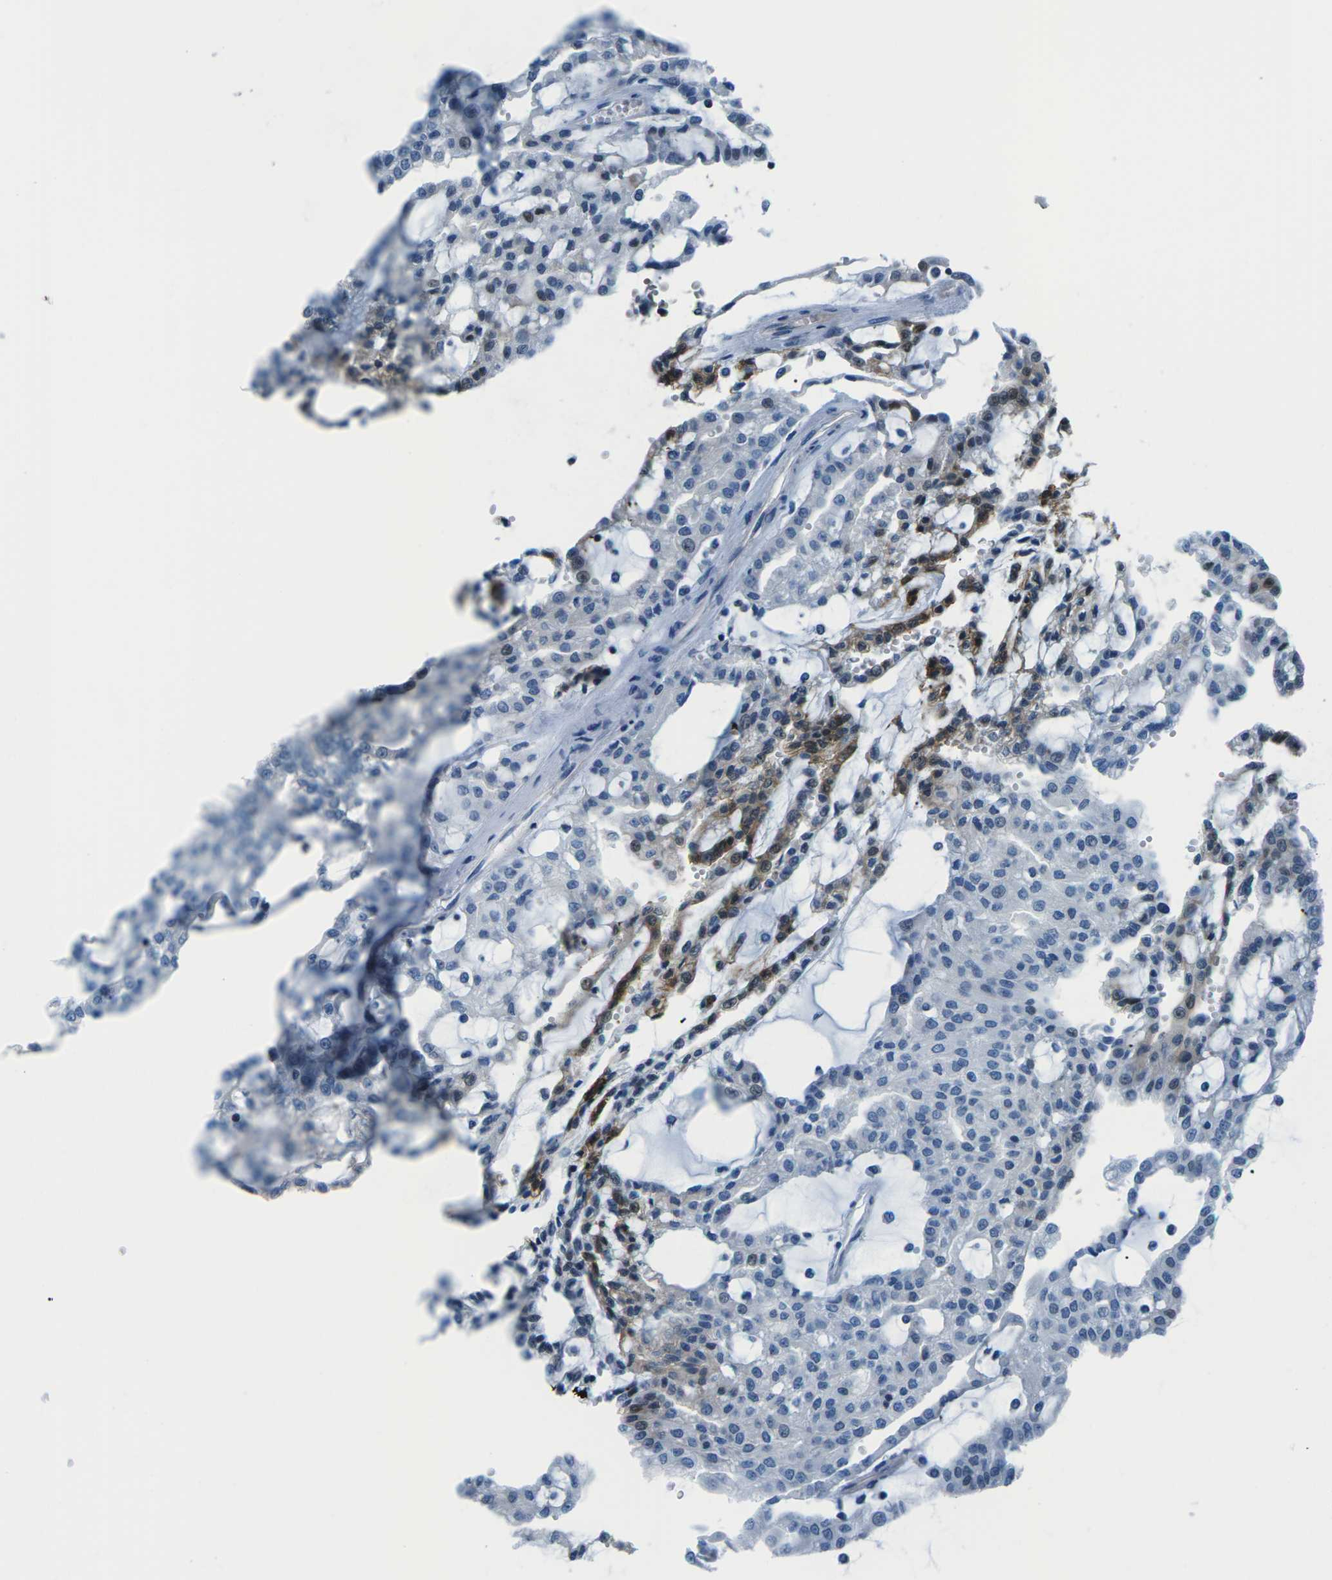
{"staining": {"intensity": "negative", "quantity": "none", "location": "none"}, "tissue": "renal cancer", "cell_type": "Tumor cells", "image_type": "cancer", "snomed": [{"axis": "morphology", "description": "Adenocarcinoma, NOS"}, {"axis": "topography", "description": "Kidney"}], "caption": "Immunohistochemistry of human renal cancer displays no expression in tumor cells.", "gene": "SOCS4", "patient": {"sex": "male", "age": 63}}